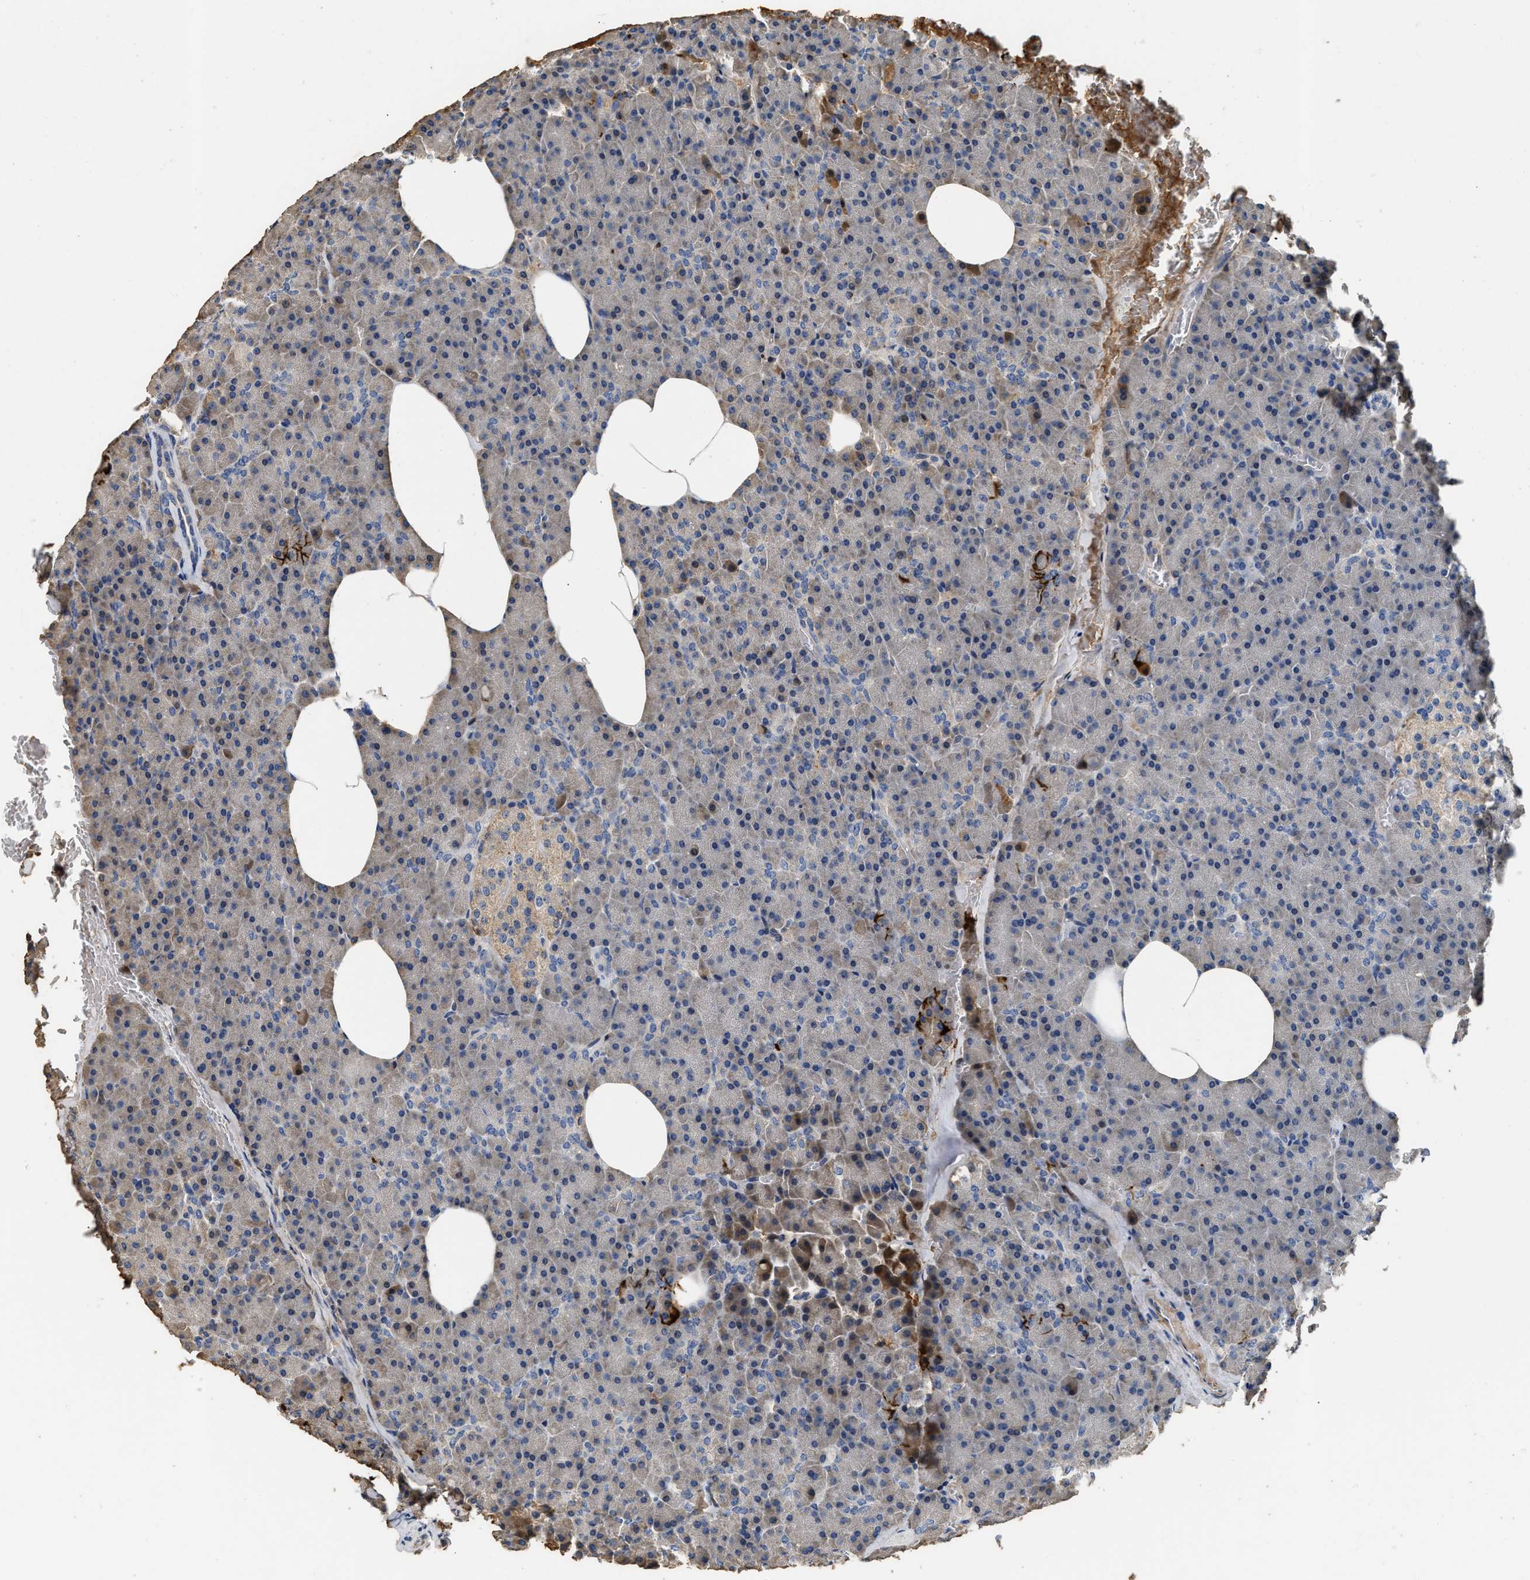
{"staining": {"intensity": "moderate", "quantity": "25%-75%", "location": "cytoplasmic/membranous"}, "tissue": "pancreas", "cell_type": "Exocrine glandular cells", "image_type": "normal", "snomed": [{"axis": "morphology", "description": "Normal tissue, NOS"}, {"axis": "topography", "description": "Pancreas"}], "caption": "Pancreas stained for a protein shows moderate cytoplasmic/membranous positivity in exocrine glandular cells. (IHC, brightfield microscopy, high magnification).", "gene": "C3", "patient": {"sex": "female", "age": 35}}